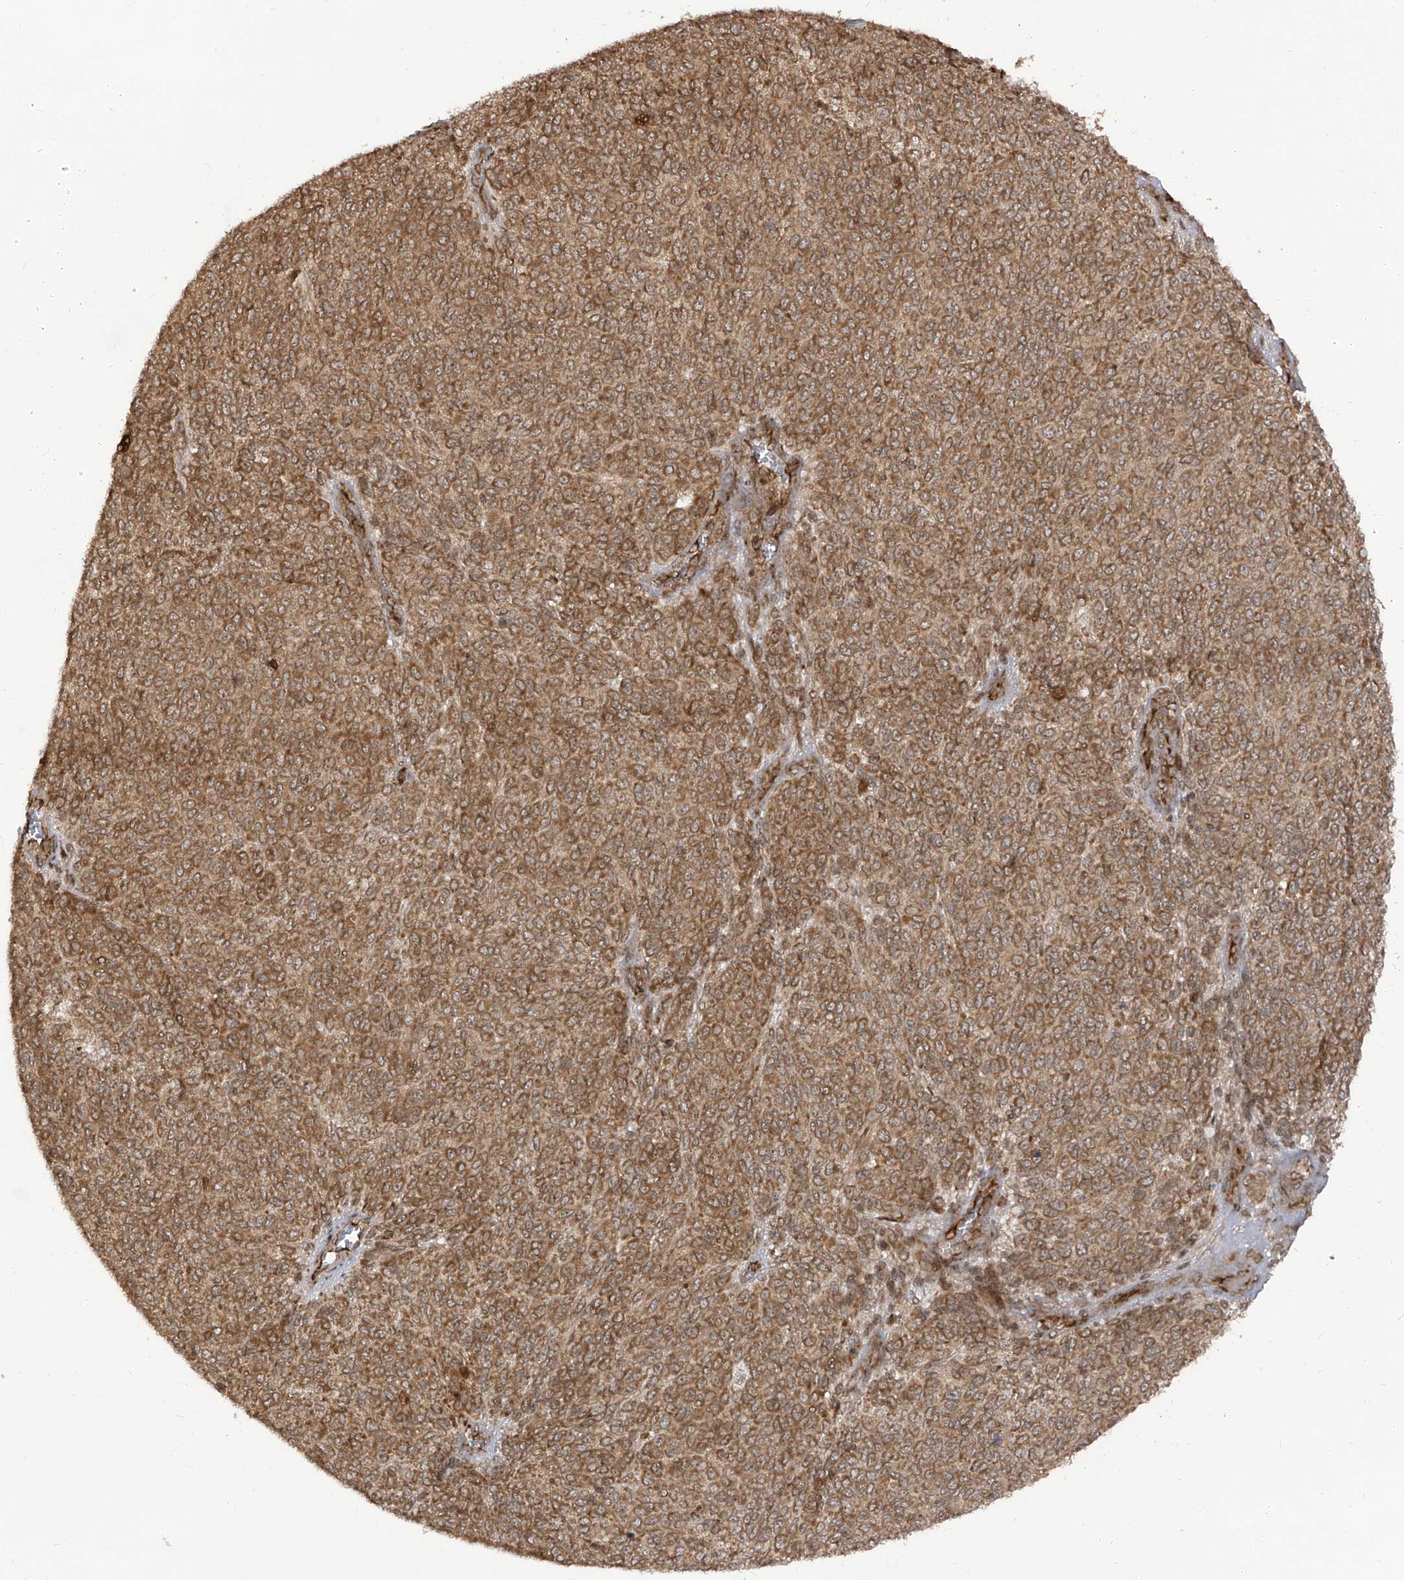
{"staining": {"intensity": "moderate", "quantity": ">75%", "location": "cytoplasmic/membranous"}, "tissue": "melanoma", "cell_type": "Tumor cells", "image_type": "cancer", "snomed": [{"axis": "morphology", "description": "Malignant melanoma, NOS"}, {"axis": "topography", "description": "Skin"}], "caption": "Human melanoma stained for a protein (brown) reveals moderate cytoplasmic/membranous positive positivity in about >75% of tumor cells.", "gene": "TRIM67", "patient": {"sex": "male", "age": 49}}